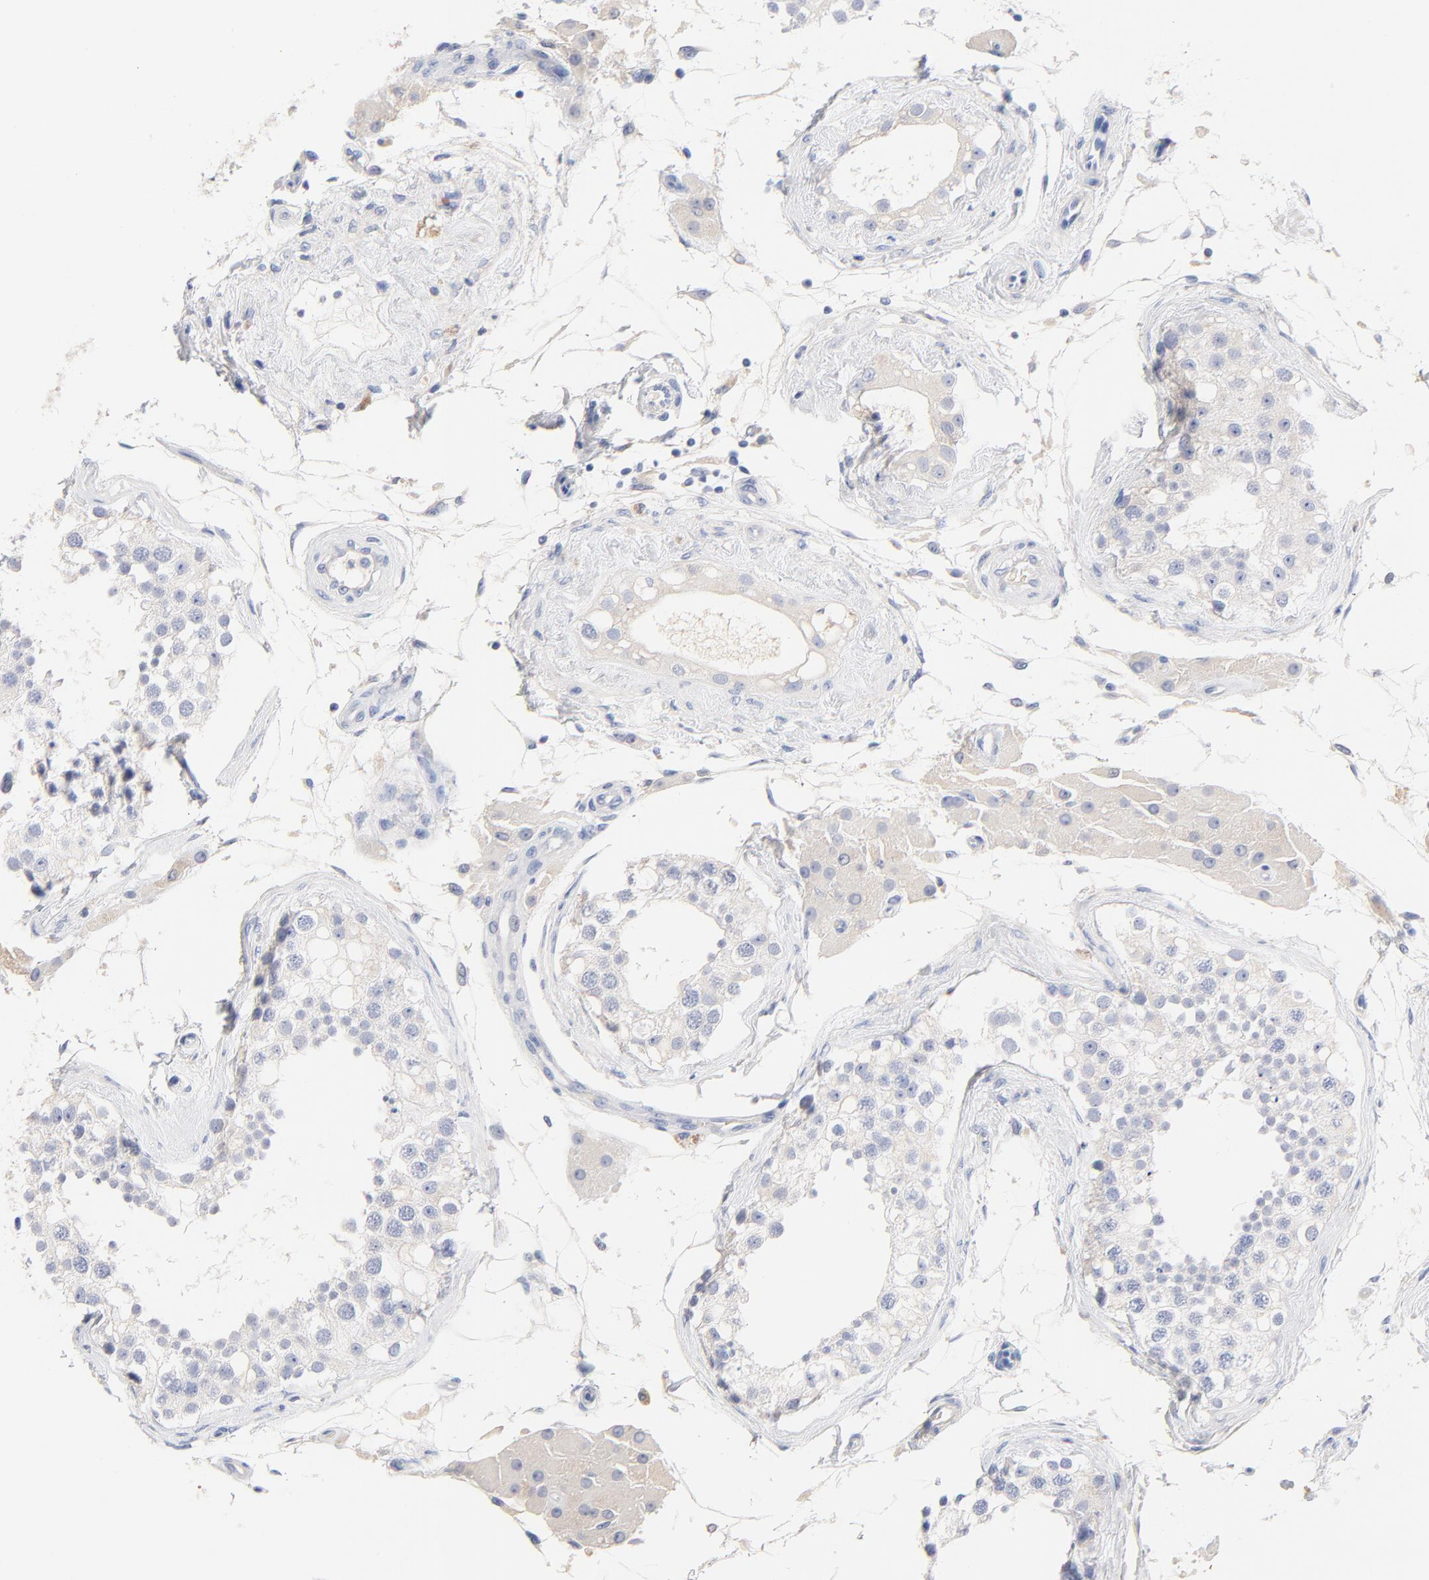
{"staining": {"intensity": "negative", "quantity": "none", "location": "none"}, "tissue": "testis", "cell_type": "Cells in seminiferous ducts", "image_type": "normal", "snomed": [{"axis": "morphology", "description": "Normal tissue, NOS"}, {"axis": "topography", "description": "Testis"}], "caption": "Protein analysis of unremarkable testis demonstrates no significant expression in cells in seminiferous ducts. The staining is performed using DAB (3,3'-diaminobenzidine) brown chromogen with nuclei counter-stained in using hematoxylin.", "gene": "CPS1", "patient": {"sex": "male", "age": 68}}